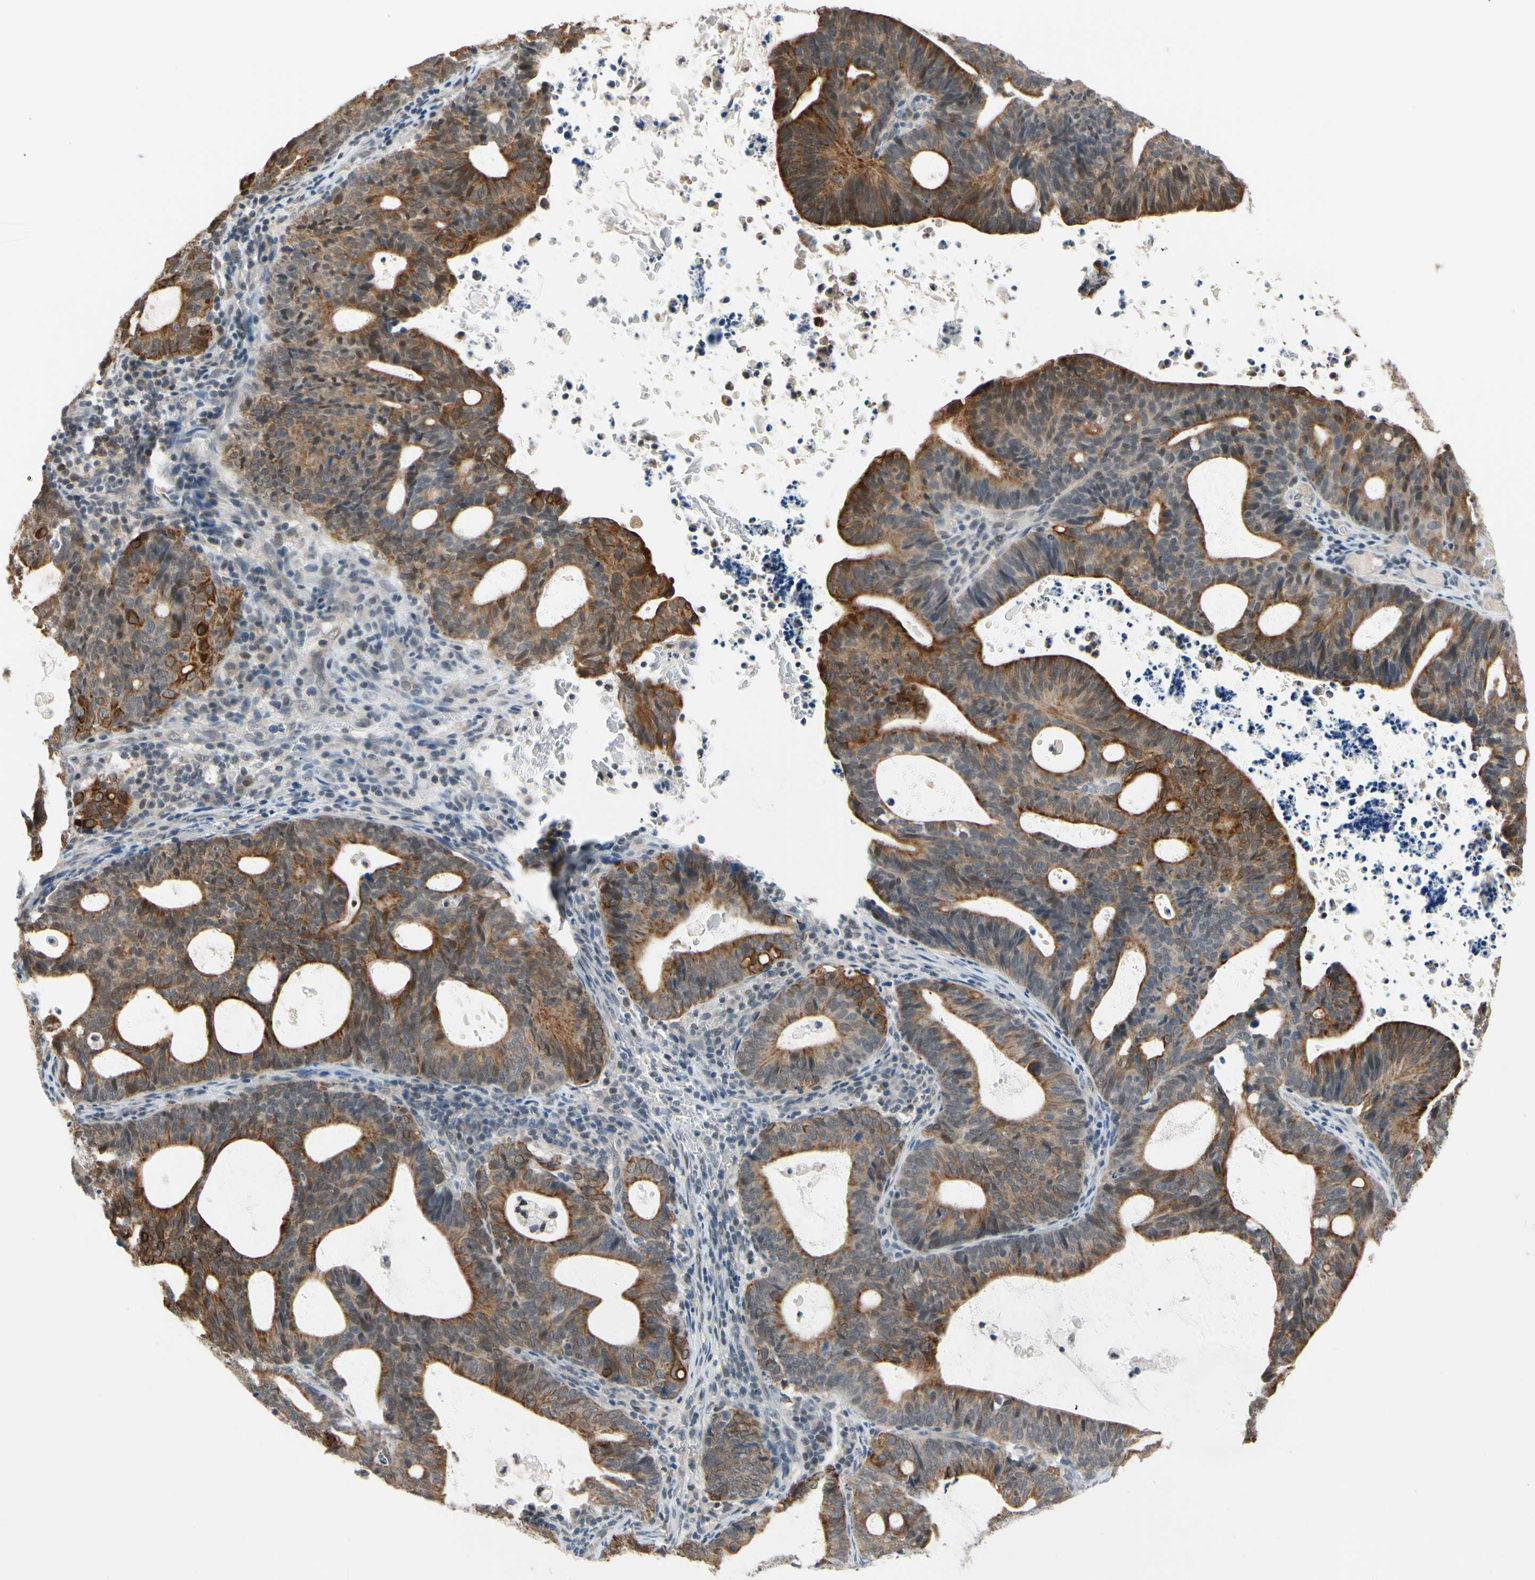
{"staining": {"intensity": "strong", "quantity": "25%-75%", "location": "cytoplasmic/membranous"}, "tissue": "endometrial cancer", "cell_type": "Tumor cells", "image_type": "cancer", "snomed": [{"axis": "morphology", "description": "Adenocarcinoma, NOS"}, {"axis": "topography", "description": "Uterus"}], "caption": "Tumor cells show high levels of strong cytoplasmic/membranous staining in about 25%-75% of cells in human endometrial cancer.", "gene": "TAF12", "patient": {"sex": "female", "age": 83}}